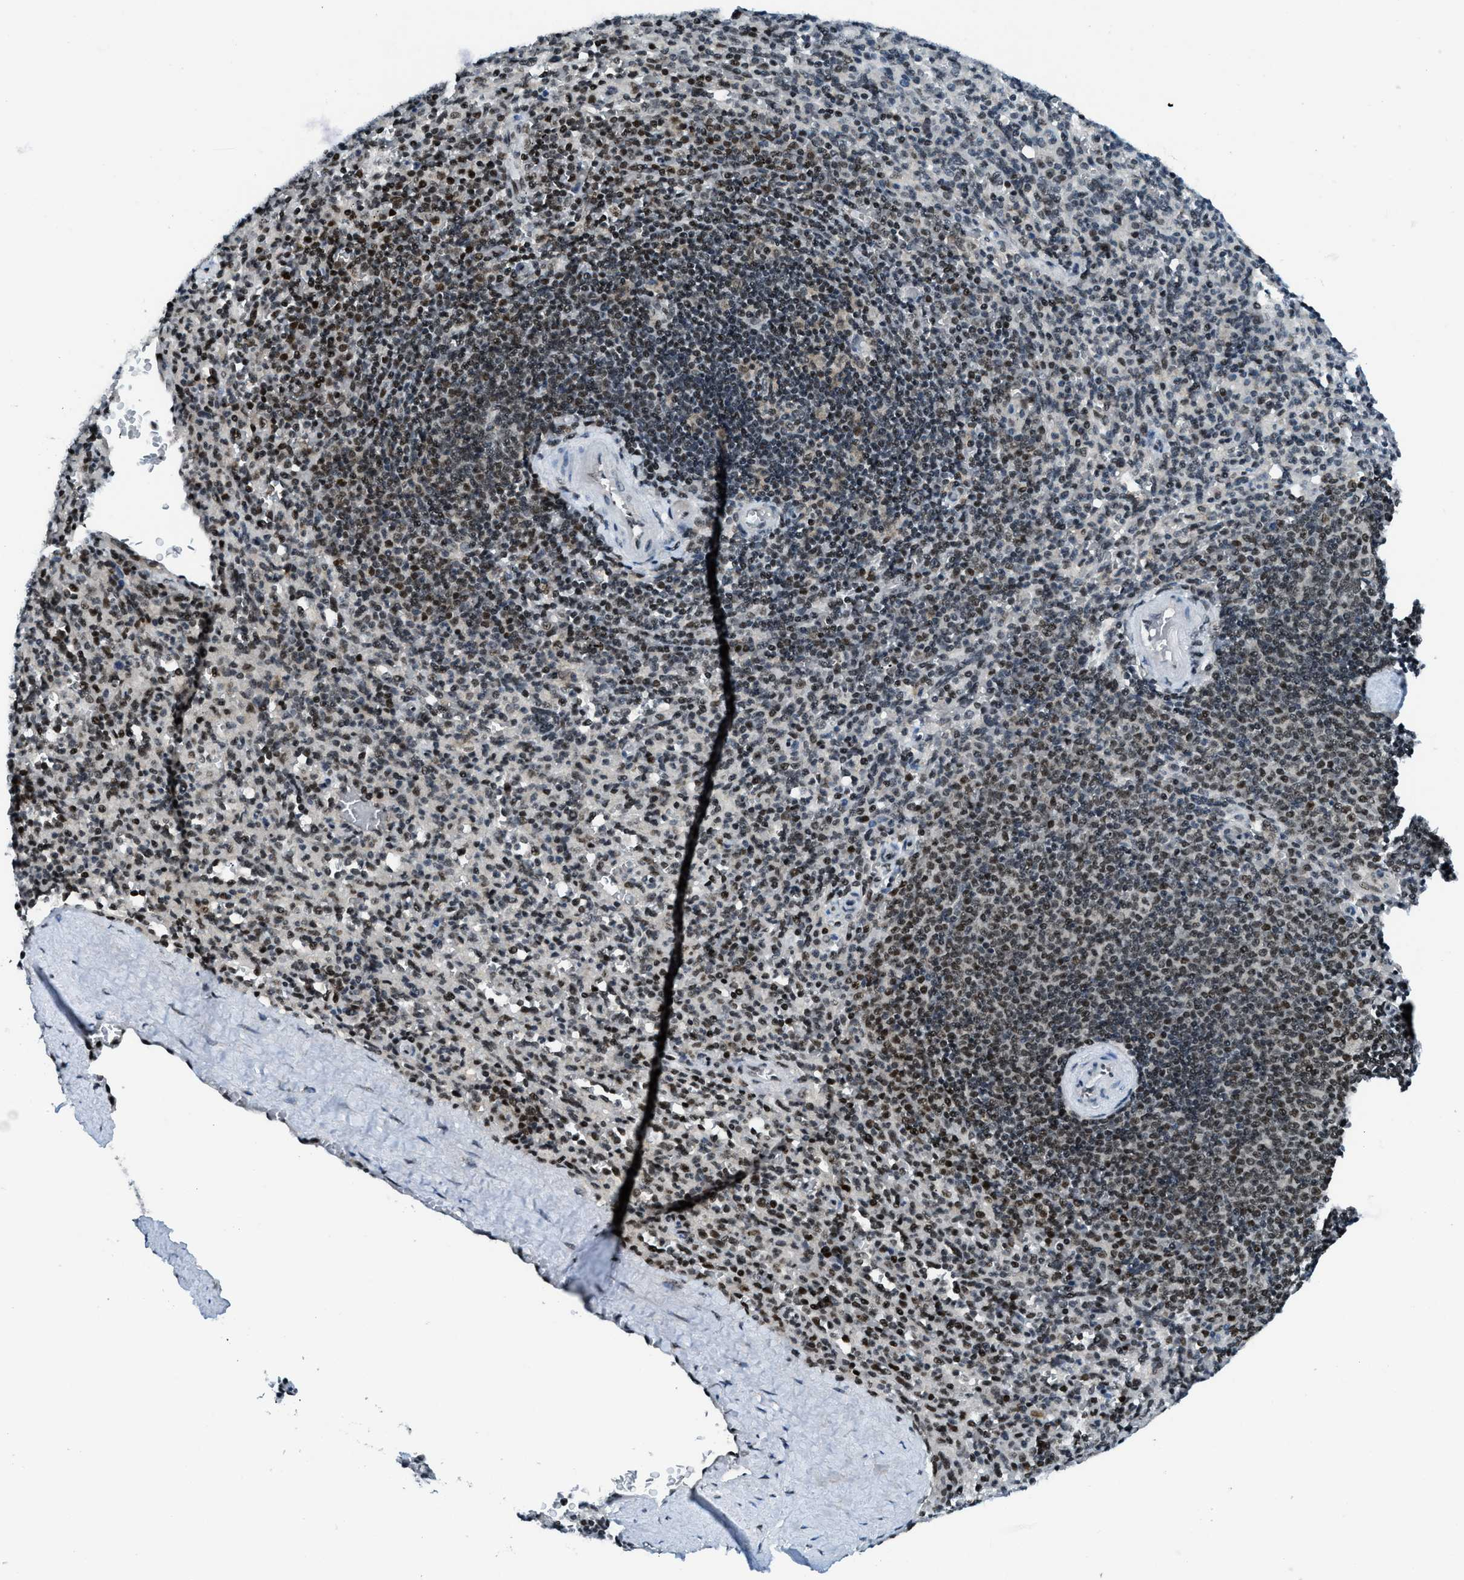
{"staining": {"intensity": "strong", "quantity": "25%-75%", "location": "nuclear"}, "tissue": "spleen", "cell_type": "Cells in red pulp", "image_type": "normal", "snomed": [{"axis": "morphology", "description": "Normal tissue, NOS"}, {"axis": "topography", "description": "Spleen"}], "caption": "A histopathology image showing strong nuclear positivity in approximately 25%-75% of cells in red pulp in benign spleen, as visualized by brown immunohistochemical staining.", "gene": "RAD51B", "patient": {"sex": "male", "age": 36}}